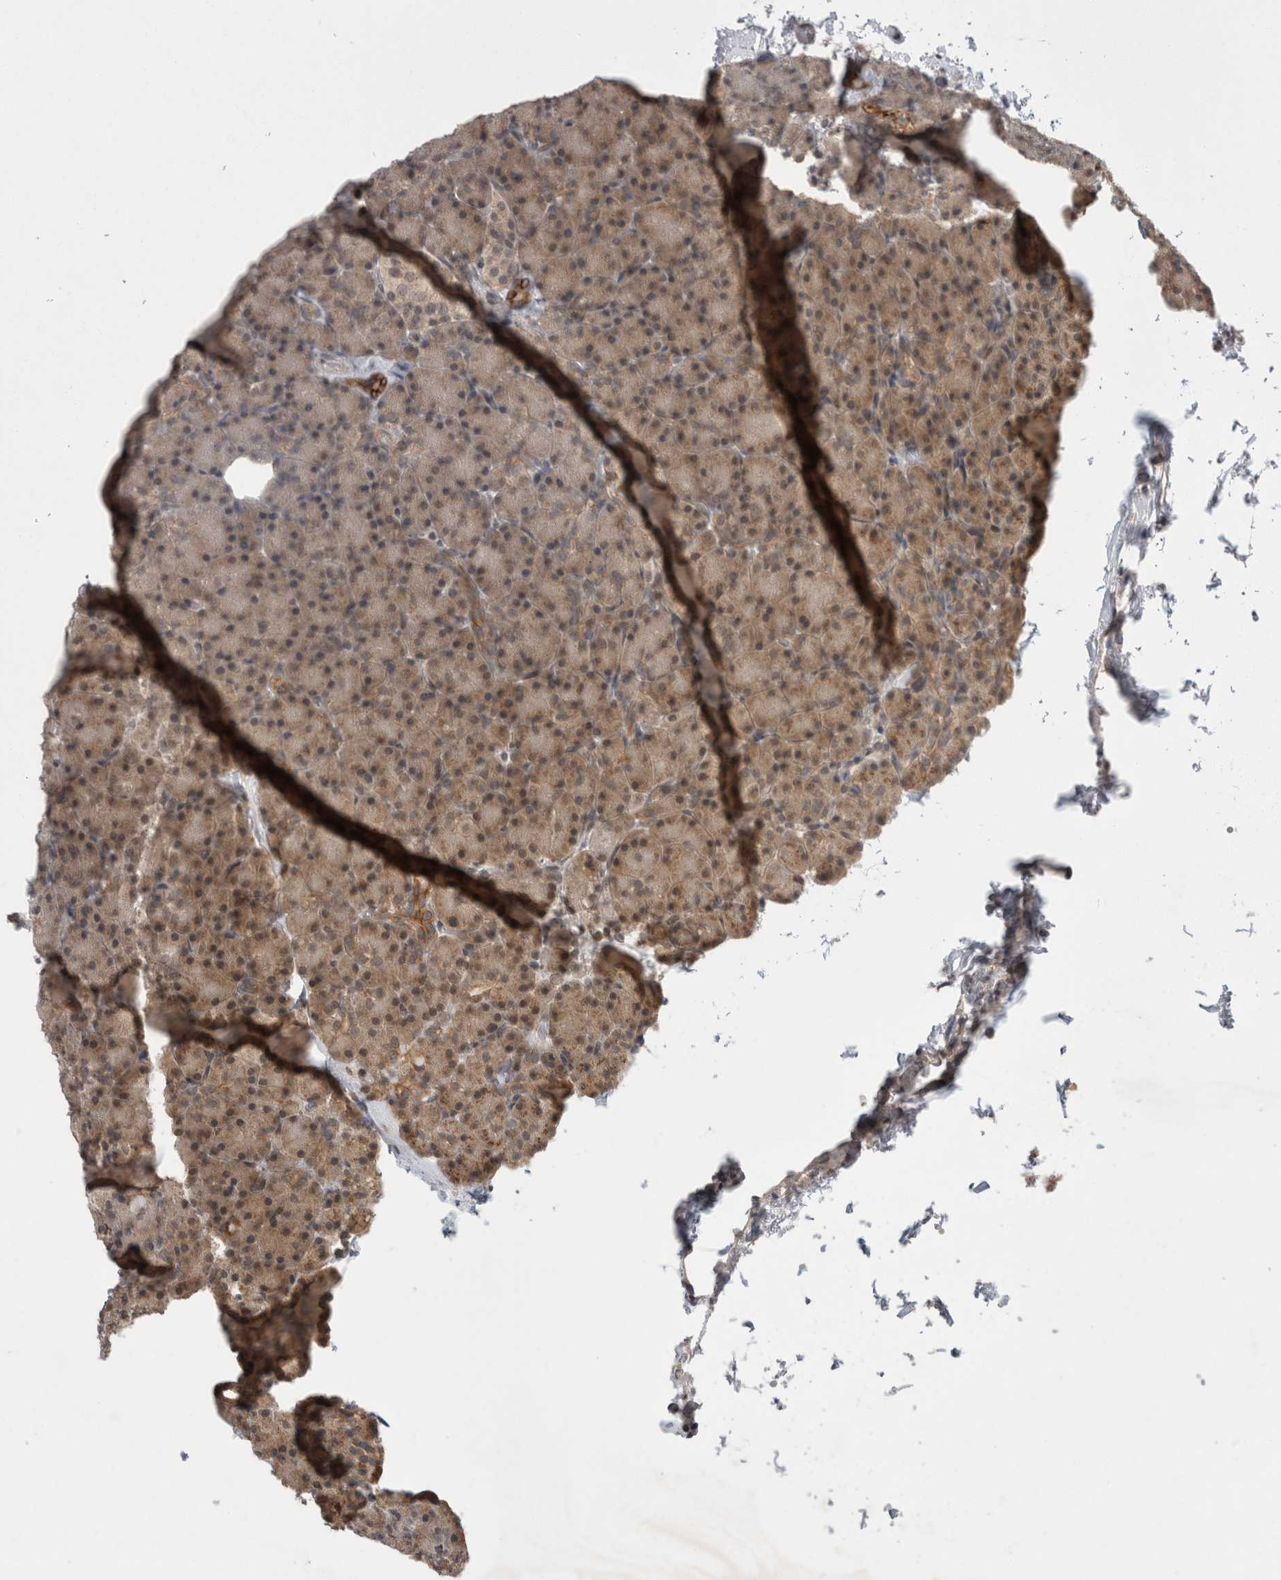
{"staining": {"intensity": "moderate", "quantity": "25%-75%", "location": "cytoplasmic/membranous,nuclear"}, "tissue": "pancreas", "cell_type": "Exocrine glandular cells", "image_type": "normal", "snomed": [{"axis": "morphology", "description": "Normal tissue, NOS"}, {"axis": "topography", "description": "Pancreas"}], "caption": "Brown immunohistochemical staining in benign human pancreas exhibits moderate cytoplasmic/membranous,nuclear expression in approximately 25%-75% of exocrine glandular cells. The staining is performed using DAB (3,3'-diaminobenzidine) brown chromogen to label protein expression. The nuclei are counter-stained blue using hematoxylin.", "gene": "ZNF341", "patient": {"sex": "female", "age": 43}}